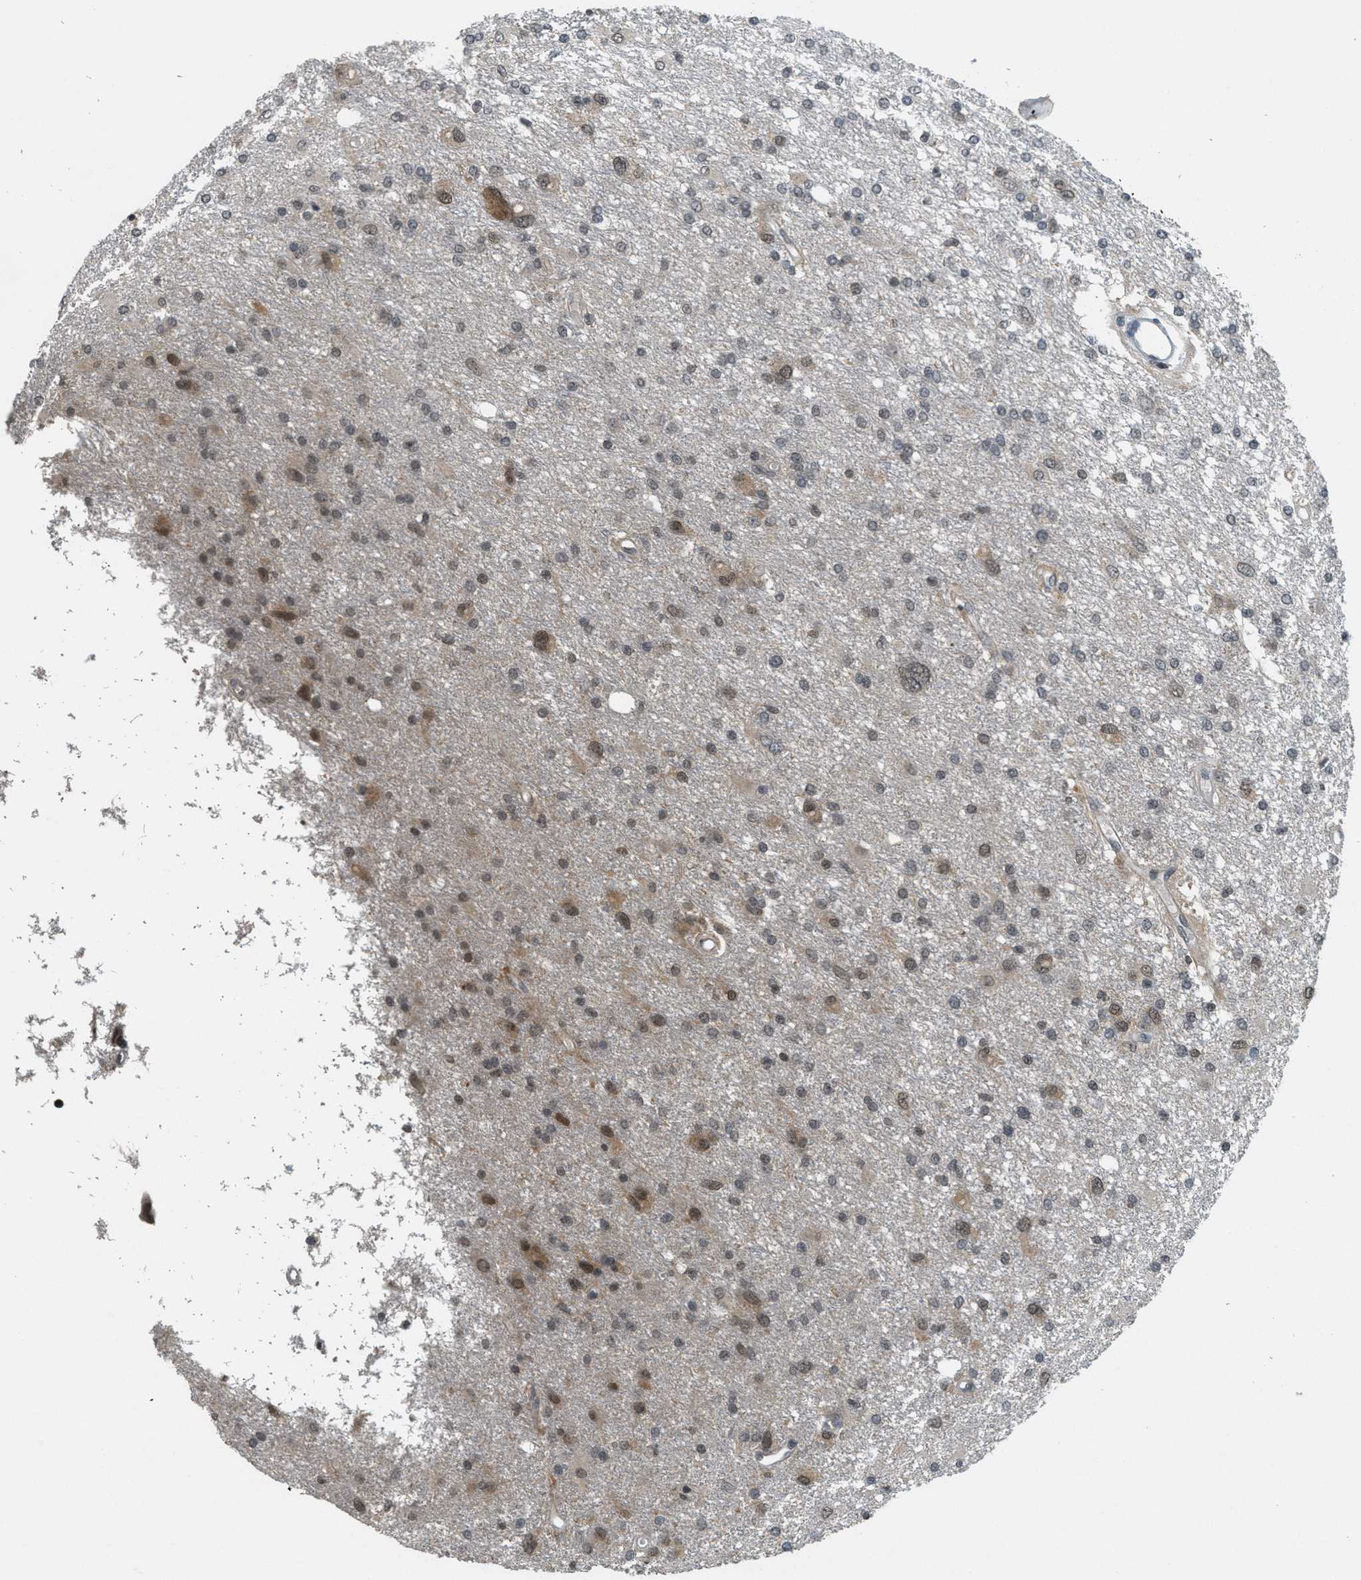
{"staining": {"intensity": "moderate", "quantity": "<25%", "location": "nuclear"}, "tissue": "glioma", "cell_type": "Tumor cells", "image_type": "cancer", "snomed": [{"axis": "morphology", "description": "Glioma, malignant, High grade"}, {"axis": "topography", "description": "Brain"}], "caption": "This is a photomicrograph of immunohistochemistry staining of glioma, which shows moderate expression in the nuclear of tumor cells.", "gene": "DNAJB1", "patient": {"sex": "female", "age": 59}}